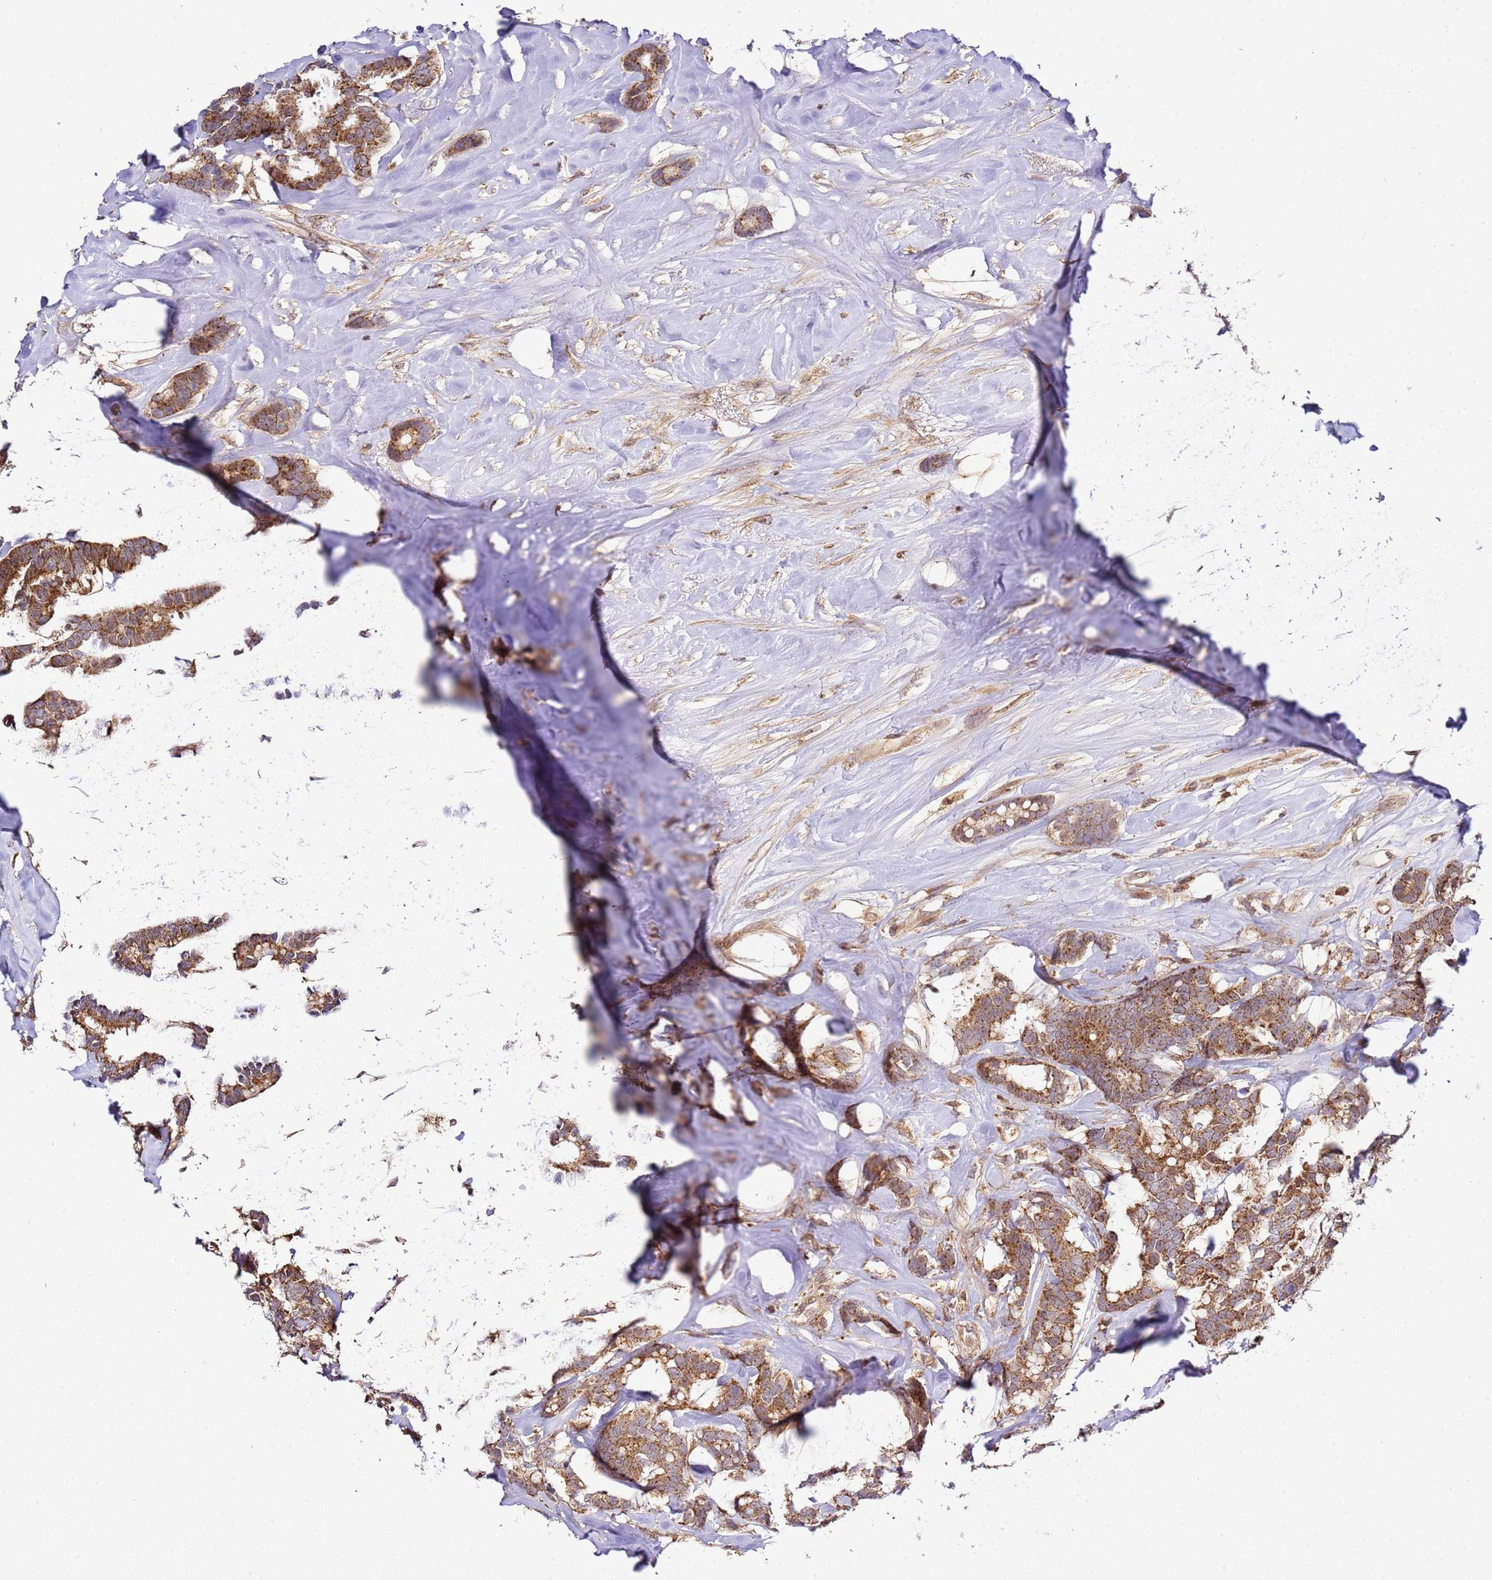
{"staining": {"intensity": "moderate", "quantity": ">75%", "location": "cytoplasmic/membranous"}, "tissue": "breast cancer", "cell_type": "Tumor cells", "image_type": "cancer", "snomed": [{"axis": "morphology", "description": "Duct carcinoma"}, {"axis": "topography", "description": "Breast"}], "caption": "This micrograph reveals breast cancer (invasive ductal carcinoma) stained with immunohistochemistry to label a protein in brown. The cytoplasmic/membranous of tumor cells show moderate positivity for the protein. Nuclei are counter-stained blue.", "gene": "RASA3", "patient": {"sex": "female", "age": 87}}